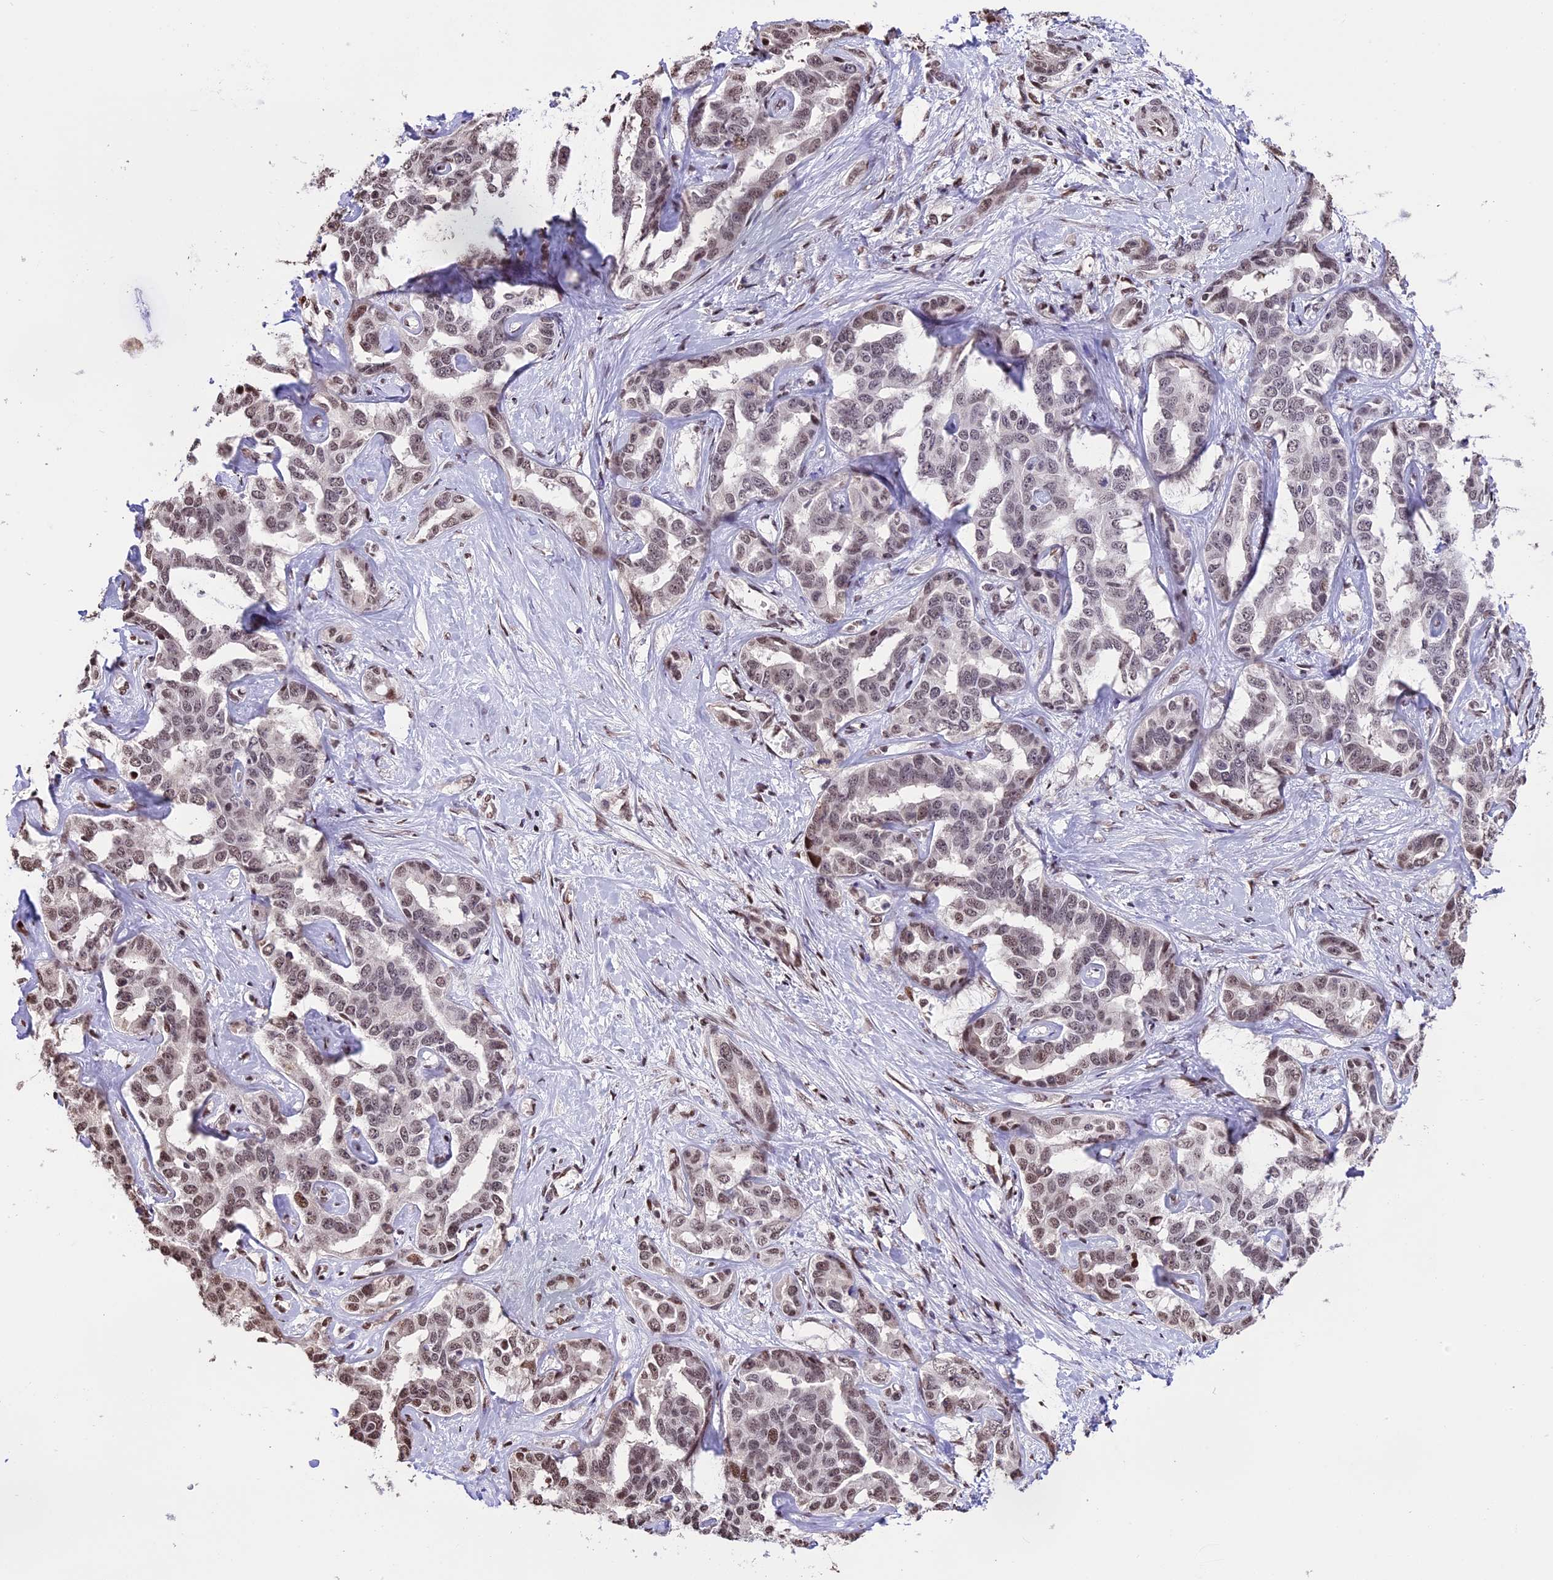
{"staining": {"intensity": "moderate", "quantity": "<25%", "location": "nuclear"}, "tissue": "liver cancer", "cell_type": "Tumor cells", "image_type": "cancer", "snomed": [{"axis": "morphology", "description": "Cholangiocarcinoma"}, {"axis": "topography", "description": "Liver"}], "caption": "Liver cancer stained with immunohistochemistry (IHC) exhibits moderate nuclear staining in approximately <25% of tumor cells.", "gene": "POLR3E", "patient": {"sex": "male", "age": 59}}